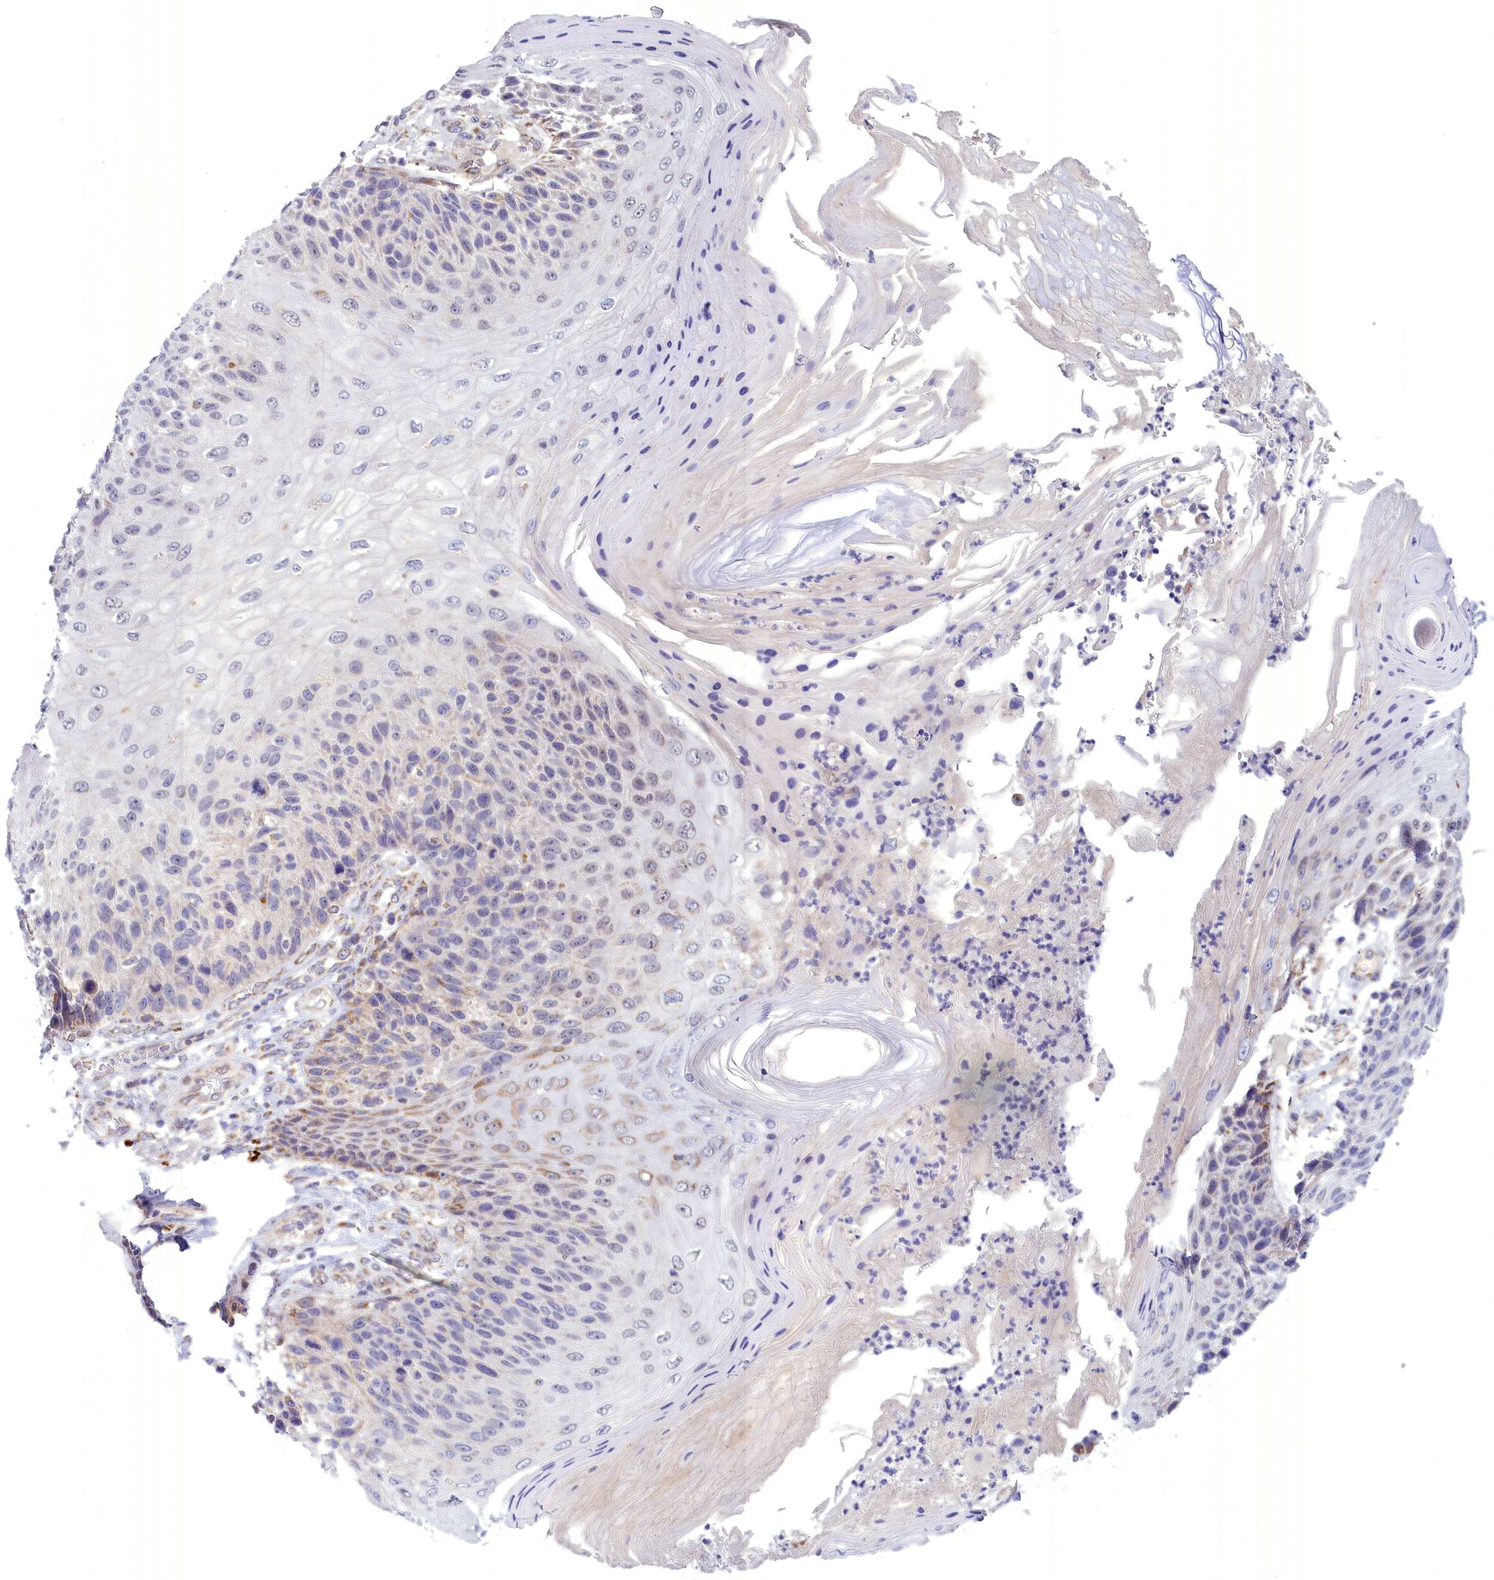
{"staining": {"intensity": "weak", "quantity": "<25%", "location": "cytoplasmic/membranous"}, "tissue": "skin cancer", "cell_type": "Tumor cells", "image_type": "cancer", "snomed": [{"axis": "morphology", "description": "Squamous cell carcinoma, NOS"}, {"axis": "topography", "description": "Skin"}], "caption": "Immunohistochemistry photomicrograph of neoplastic tissue: human skin squamous cell carcinoma stained with DAB displays no significant protein positivity in tumor cells. (DAB (3,3'-diaminobenzidine) immunohistochemistry with hematoxylin counter stain).", "gene": "FAM149B1", "patient": {"sex": "female", "age": 88}}